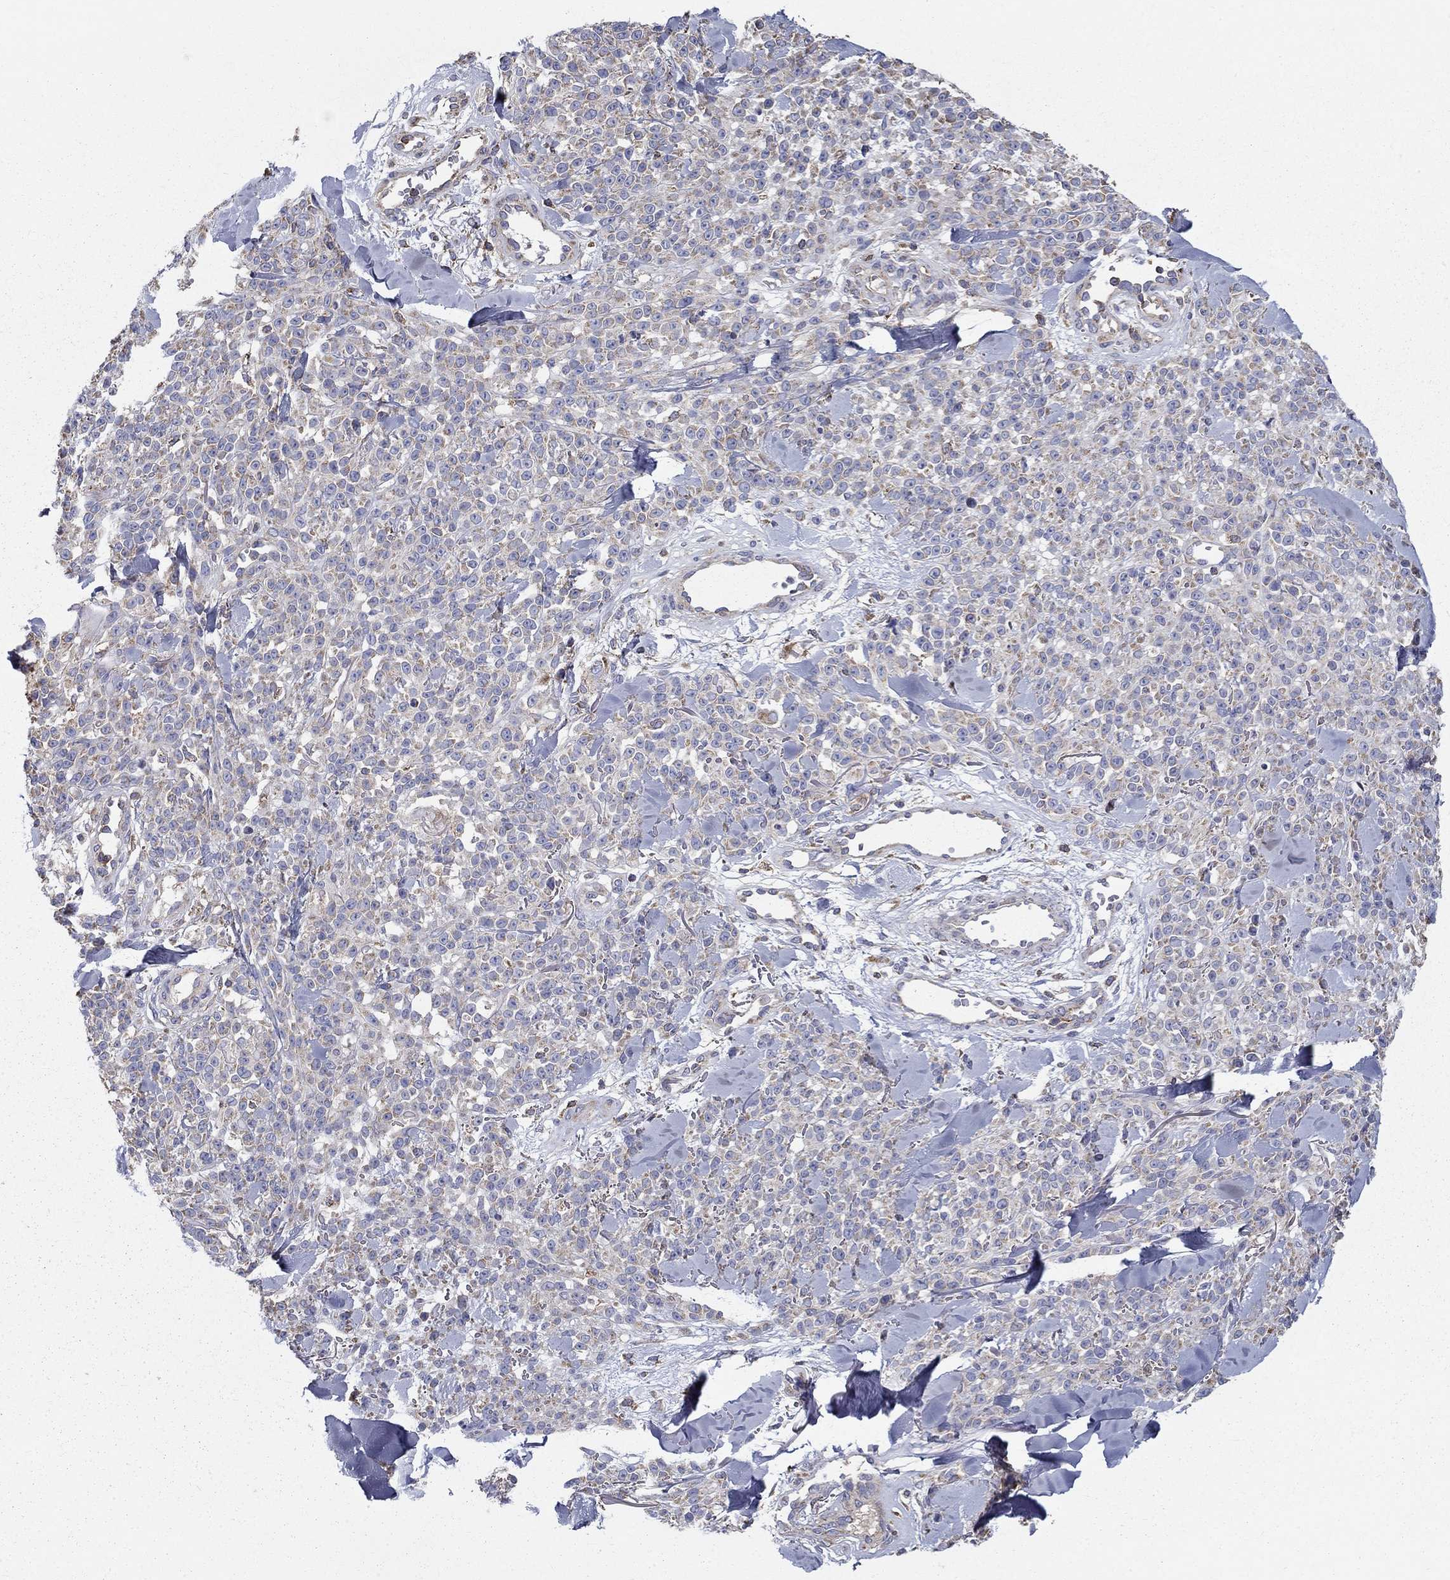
{"staining": {"intensity": "weak", "quantity": "<25%", "location": "cytoplasmic/membranous"}, "tissue": "melanoma", "cell_type": "Tumor cells", "image_type": "cancer", "snomed": [{"axis": "morphology", "description": "Malignant melanoma, NOS"}, {"axis": "topography", "description": "Skin"}, {"axis": "topography", "description": "Skin of trunk"}], "caption": "IHC of human malignant melanoma demonstrates no positivity in tumor cells.", "gene": "NME5", "patient": {"sex": "male", "age": 74}}